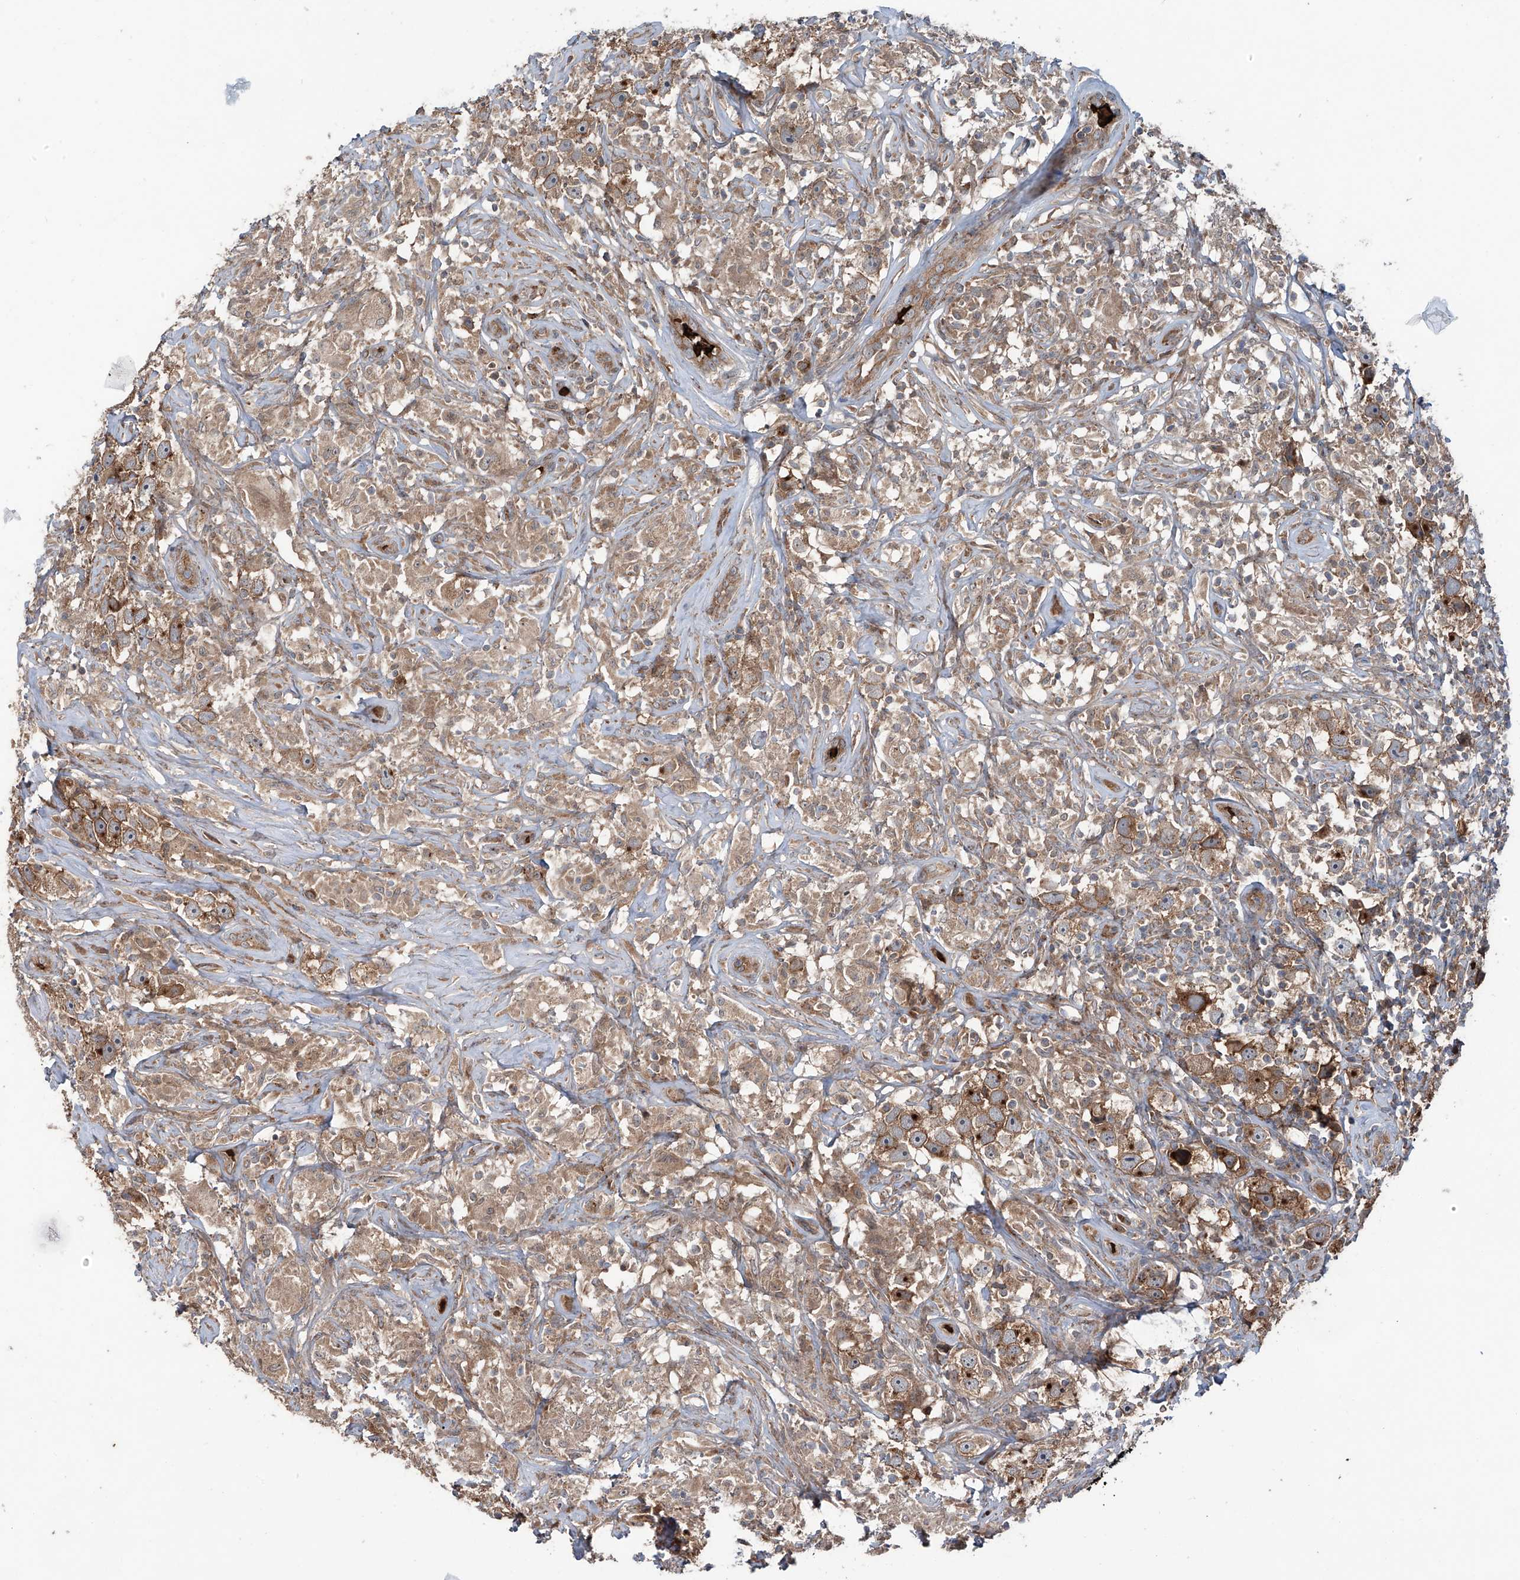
{"staining": {"intensity": "moderate", "quantity": ">75%", "location": "cytoplasmic/membranous"}, "tissue": "testis cancer", "cell_type": "Tumor cells", "image_type": "cancer", "snomed": [{"axis": "morphology", "description": "Seminoma, NOS"}, {"axis": "topography", "description": "Testis"}], "caption": "Immunohistochemistry (IHC) photomicrograph of seminoma (testis) stained for a protein (brown), which demonstrates medium levels of moderate cytoplasmic/membranous expression in about >75% of tumor cells.", "gene": "ZDHHC9", "patient": {"sex": "male", "age": 49}}